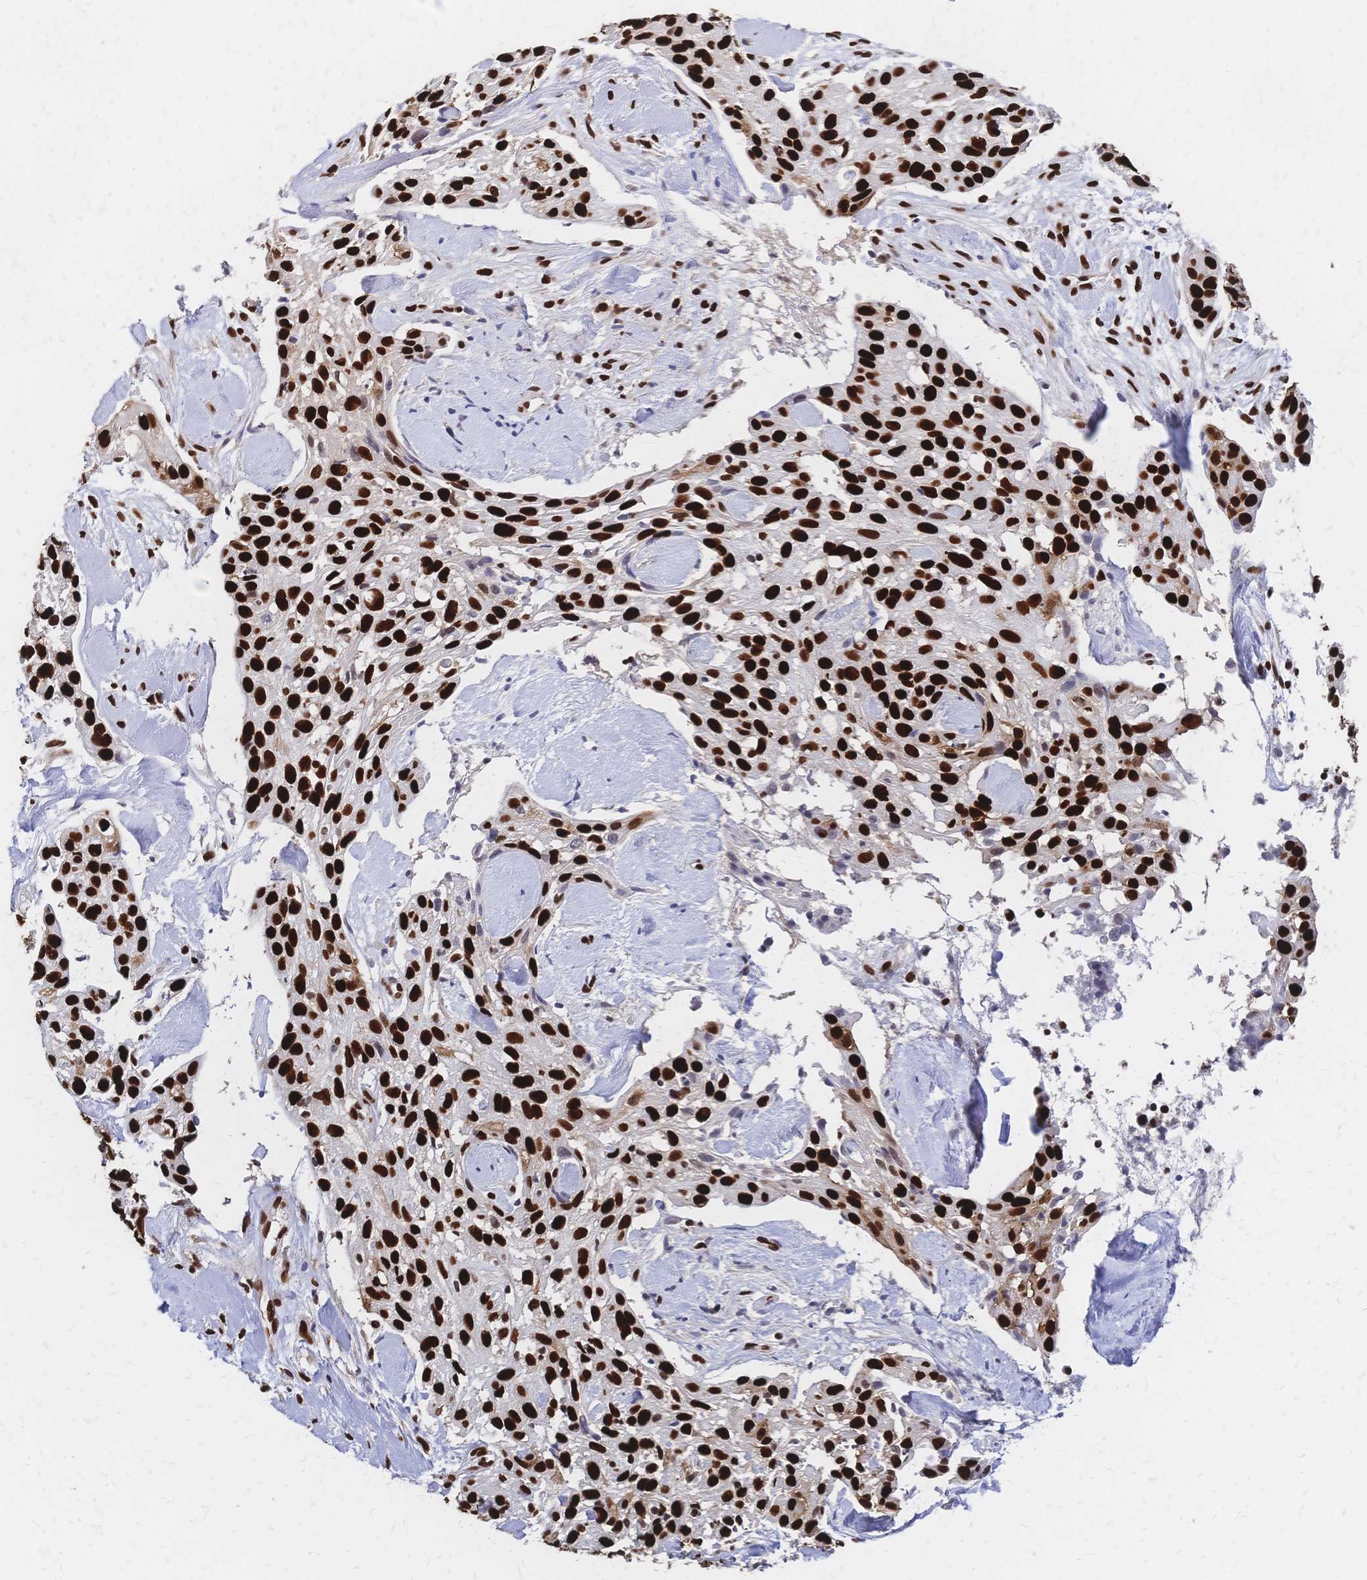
{"staining": {"intensity": "strong", "quantity": ">75%", "location": "nuclear"}, "tissue": "skin cancer", "cell_type": "Tumor cells", "image_type": "cancer", "snomed": [{"axis": "morphology", "description": "Squamous cell carcinoma, NOS"}, {"axis": "topography", "description": "Skin"}], "caption": "A micrograph of squamous cell carcinoma (skin) stained for a protein reveals strong nuclear brown staining in tumor cells.", "gene": "HDGF", "patient": {"sex": "male", "age": 82}}